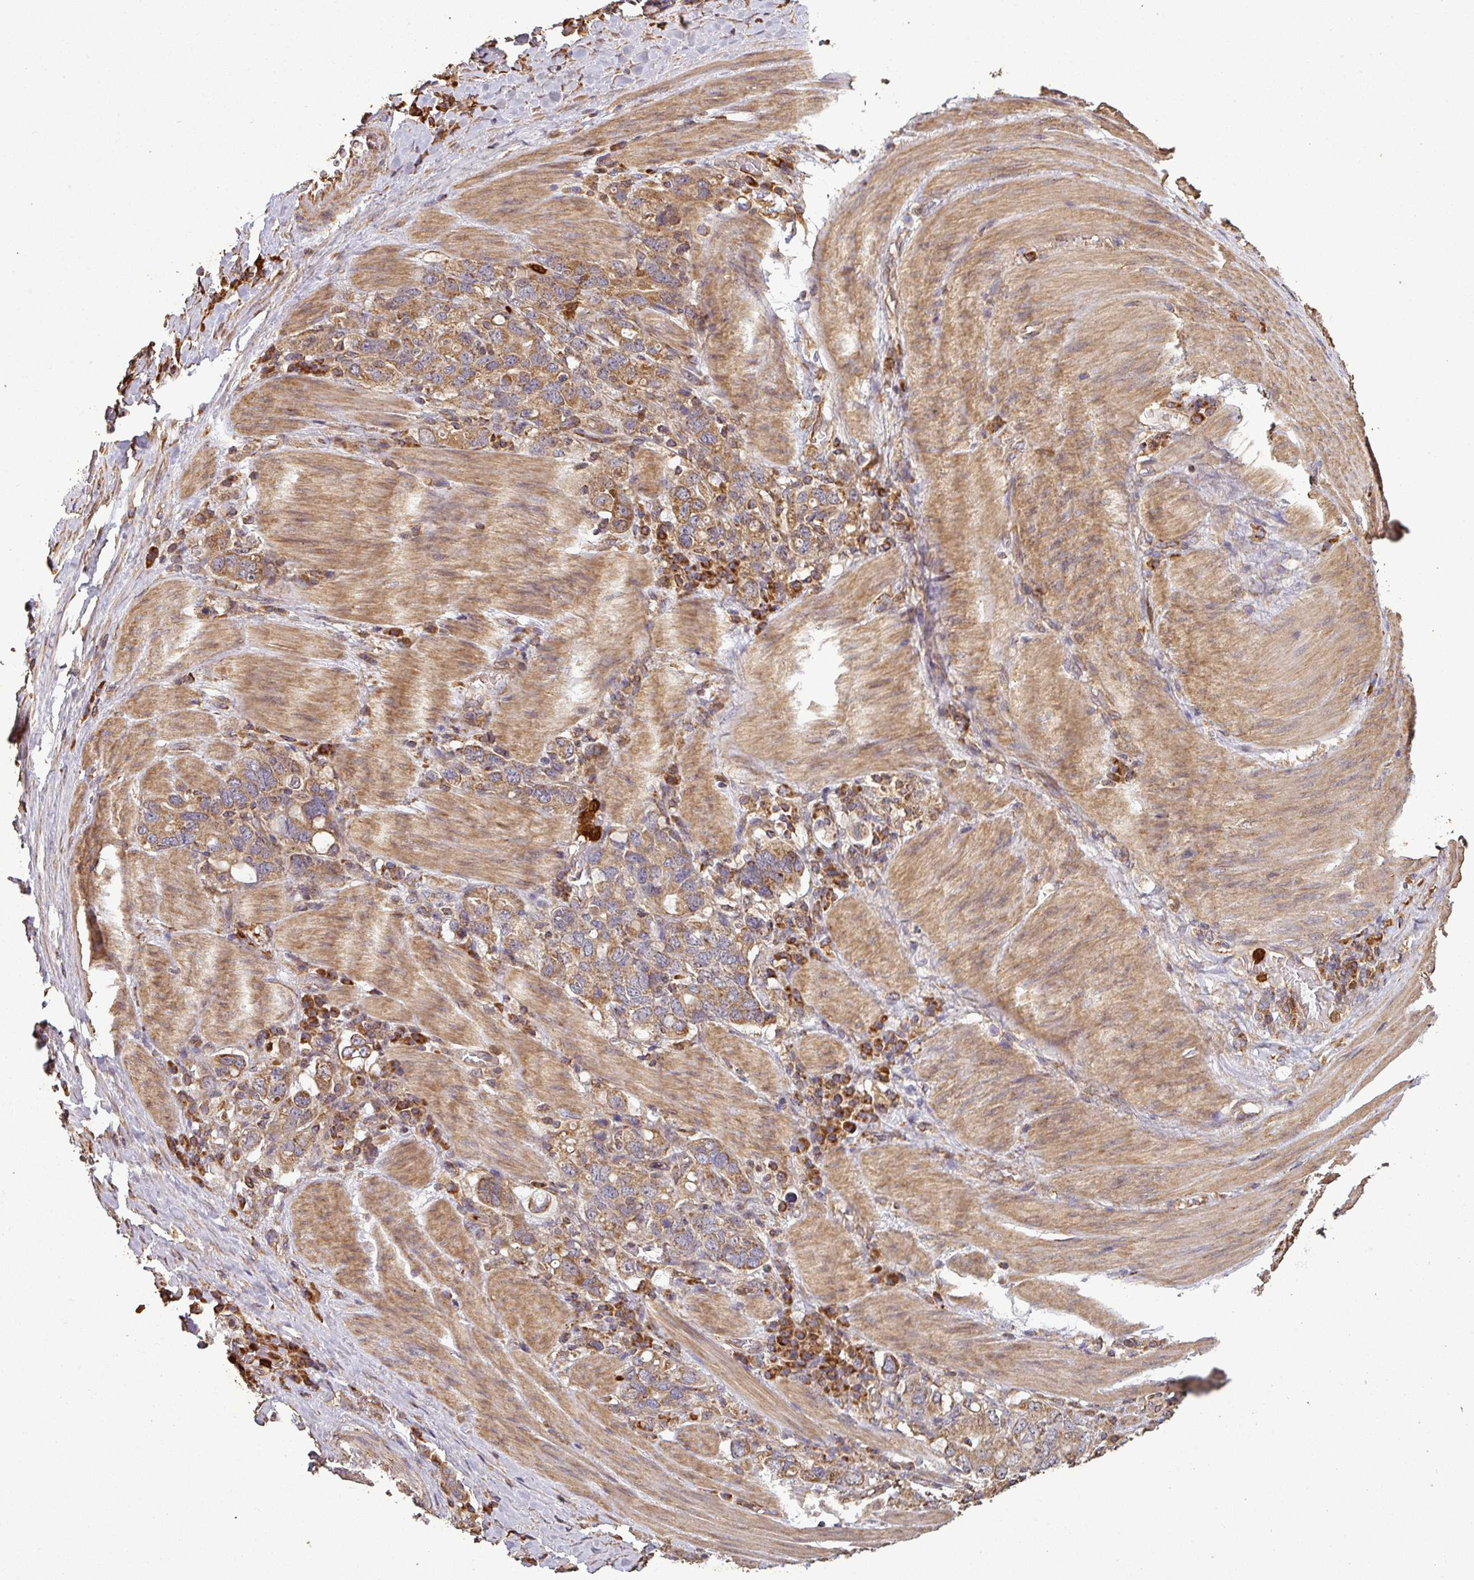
{"staining": {"intensity": "moderate", "quantity": ">75%", "location": "cytoplasmic/membranous"}, "tissue": "stomach cancer", "cell_type": "Tumor cells", "image_type": "cancer", "snomed": [{"axis": "morphology", "description": "Adenocarcinoma, NOS"}, {"axis": "topography", "description": "Stomach, upper"}, {"axis": "topography", "description": "Stomach"}], "caption": "A micrograph of human stomach adenocarcinoma stained for a protein exhibits moderate cytoplasmic/membranous brown staining in tumor cells.", "gene": "PLEKHM1", "patient": {"sex": "male", "age": 62}}